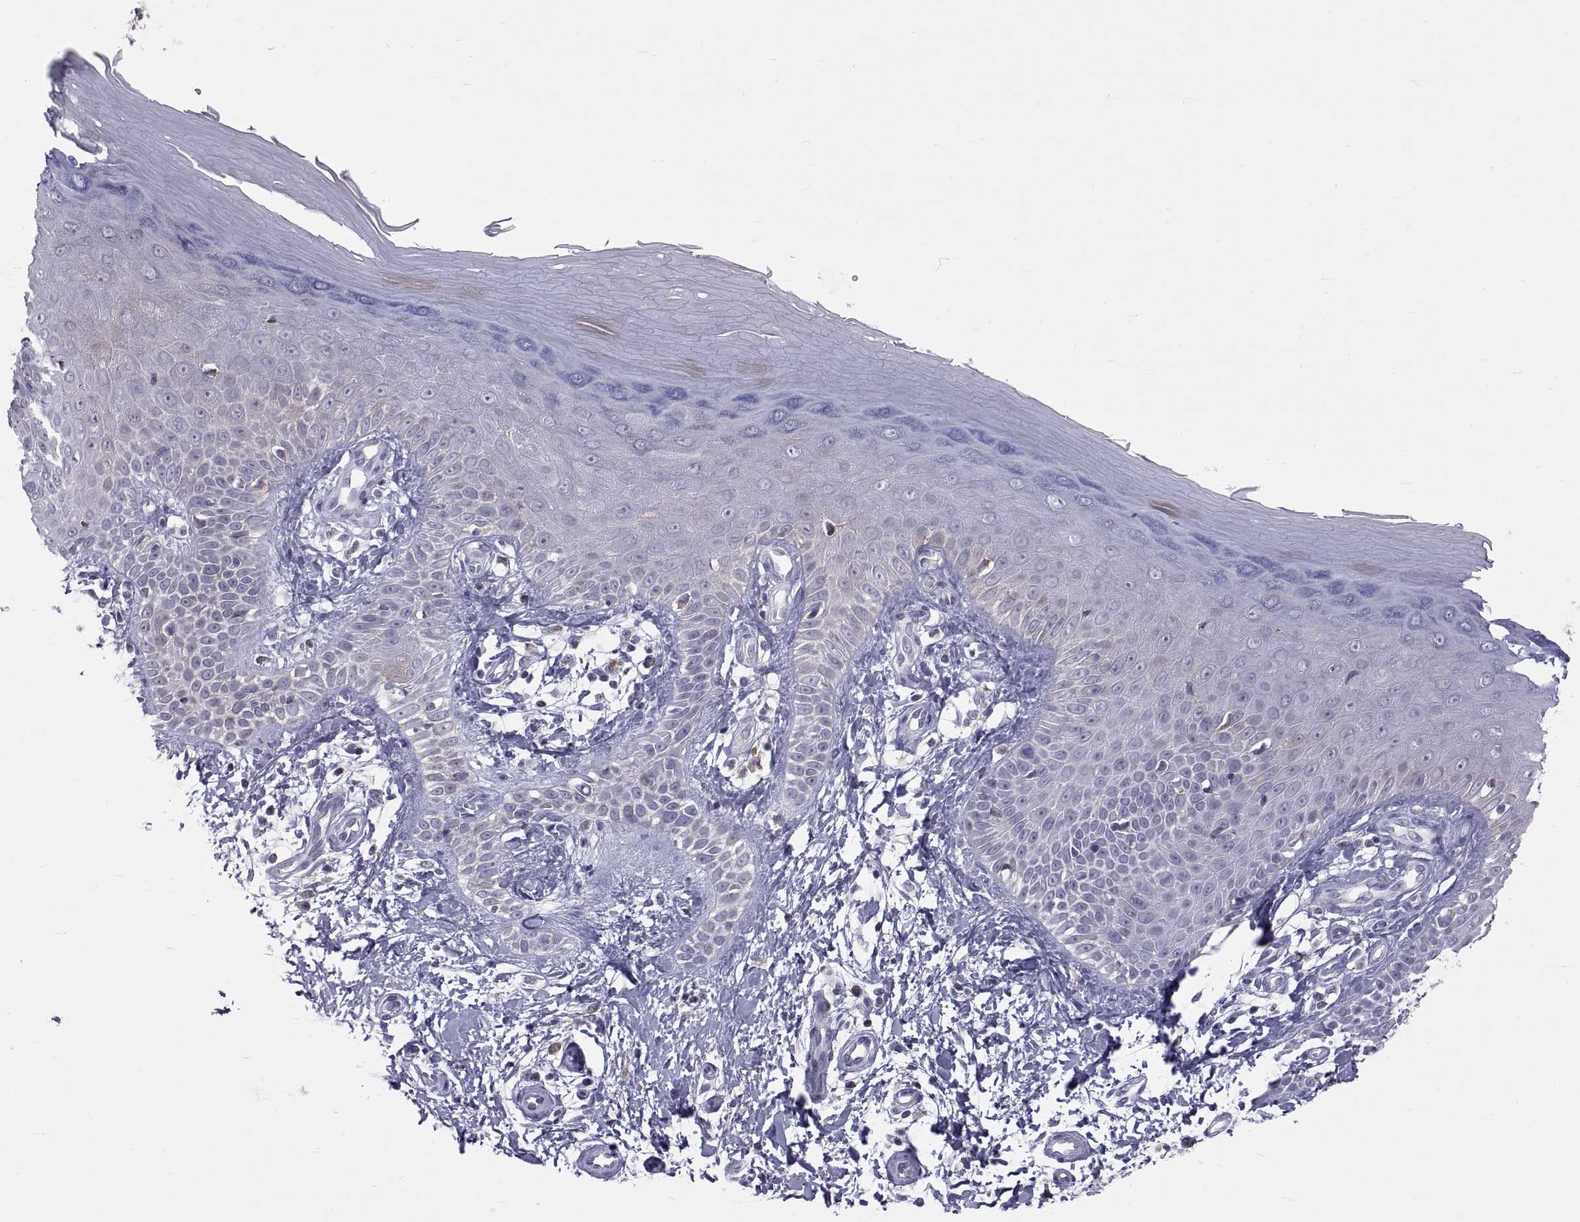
{"staining": {"intensity": "negative", "quantity": "none", "location": "none"}, "tissue": "skin", "cell_type": "Fibroblasts", "image_type": "normal", "snomed": [{"axis": "morphology", "description": "Normal tissue, NOS"}, {"axis": "morphology", "description": "Inflammation, NOS"}, {"axis": "morphology", "description": "Fibrosis, NOS"}, {"axis": "topography", "description": "Skin"}], "caption": "Fibroblasts show no significant protein expression in benign skin.", "gene": "ERO1A", "patient": {"sex": "male", "age": 71}}